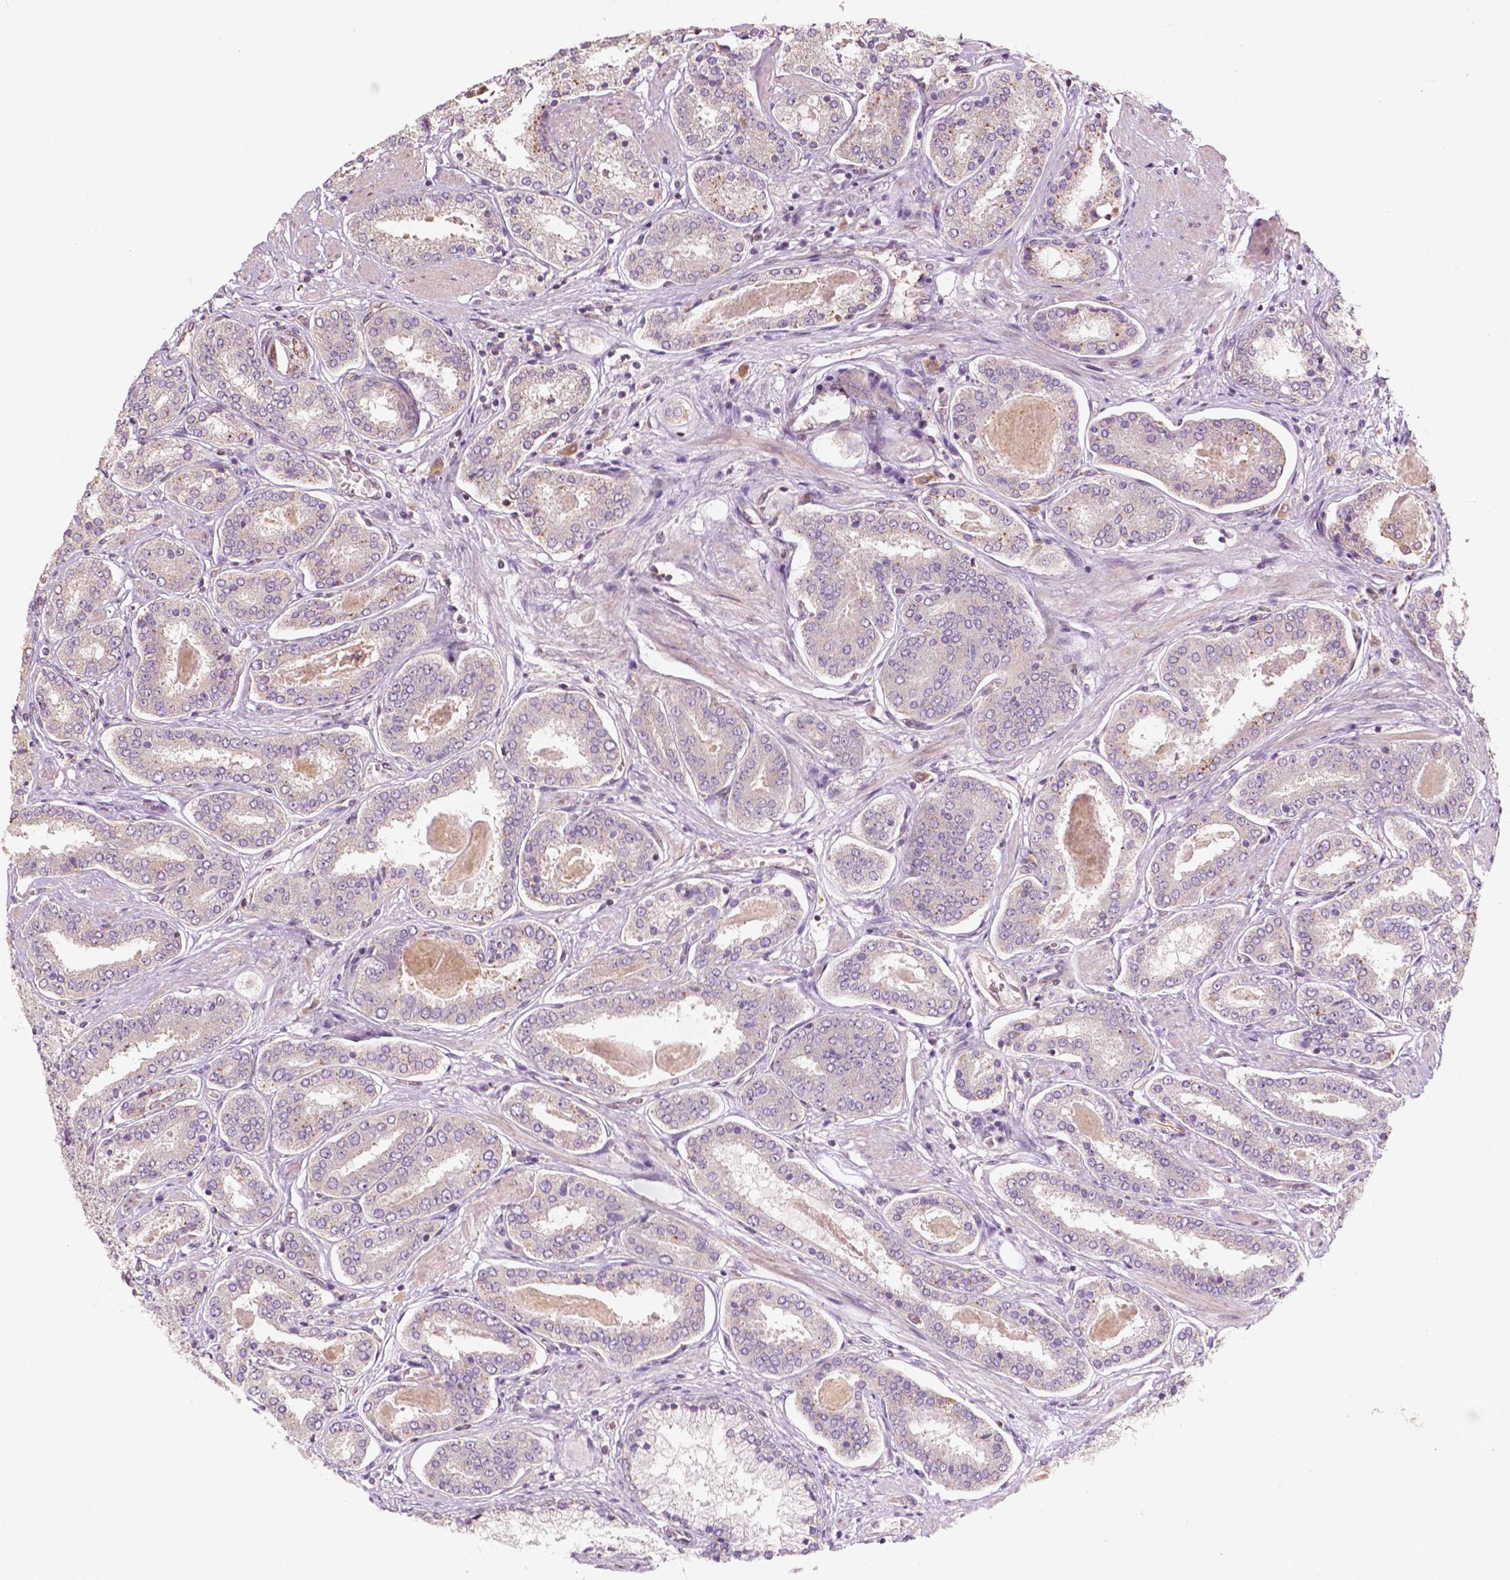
{"staining": {"intensity": "weak", "quantity": "25%-75%", "location": "cytoplasmic/membranous"}, "tissue": "prostate cancer", "cell_type": "Tumor cells", "image_type": "cancer", "snomed": [{"axis": "morphology", "description": "Adenocarcinoma, High grade"}, {"axis": "topography", "description": "Prostate"}], "caption": "Immunohistochemistry (DAB (3,3'-diaminobenzidine)) staining of human prostate cancer reveals weak cytoplasmic/membranous protein expression in about 25%-75% of tumor cells.", "gene": "G3BP1", "patient": {"sex": "male", "age": 63}}